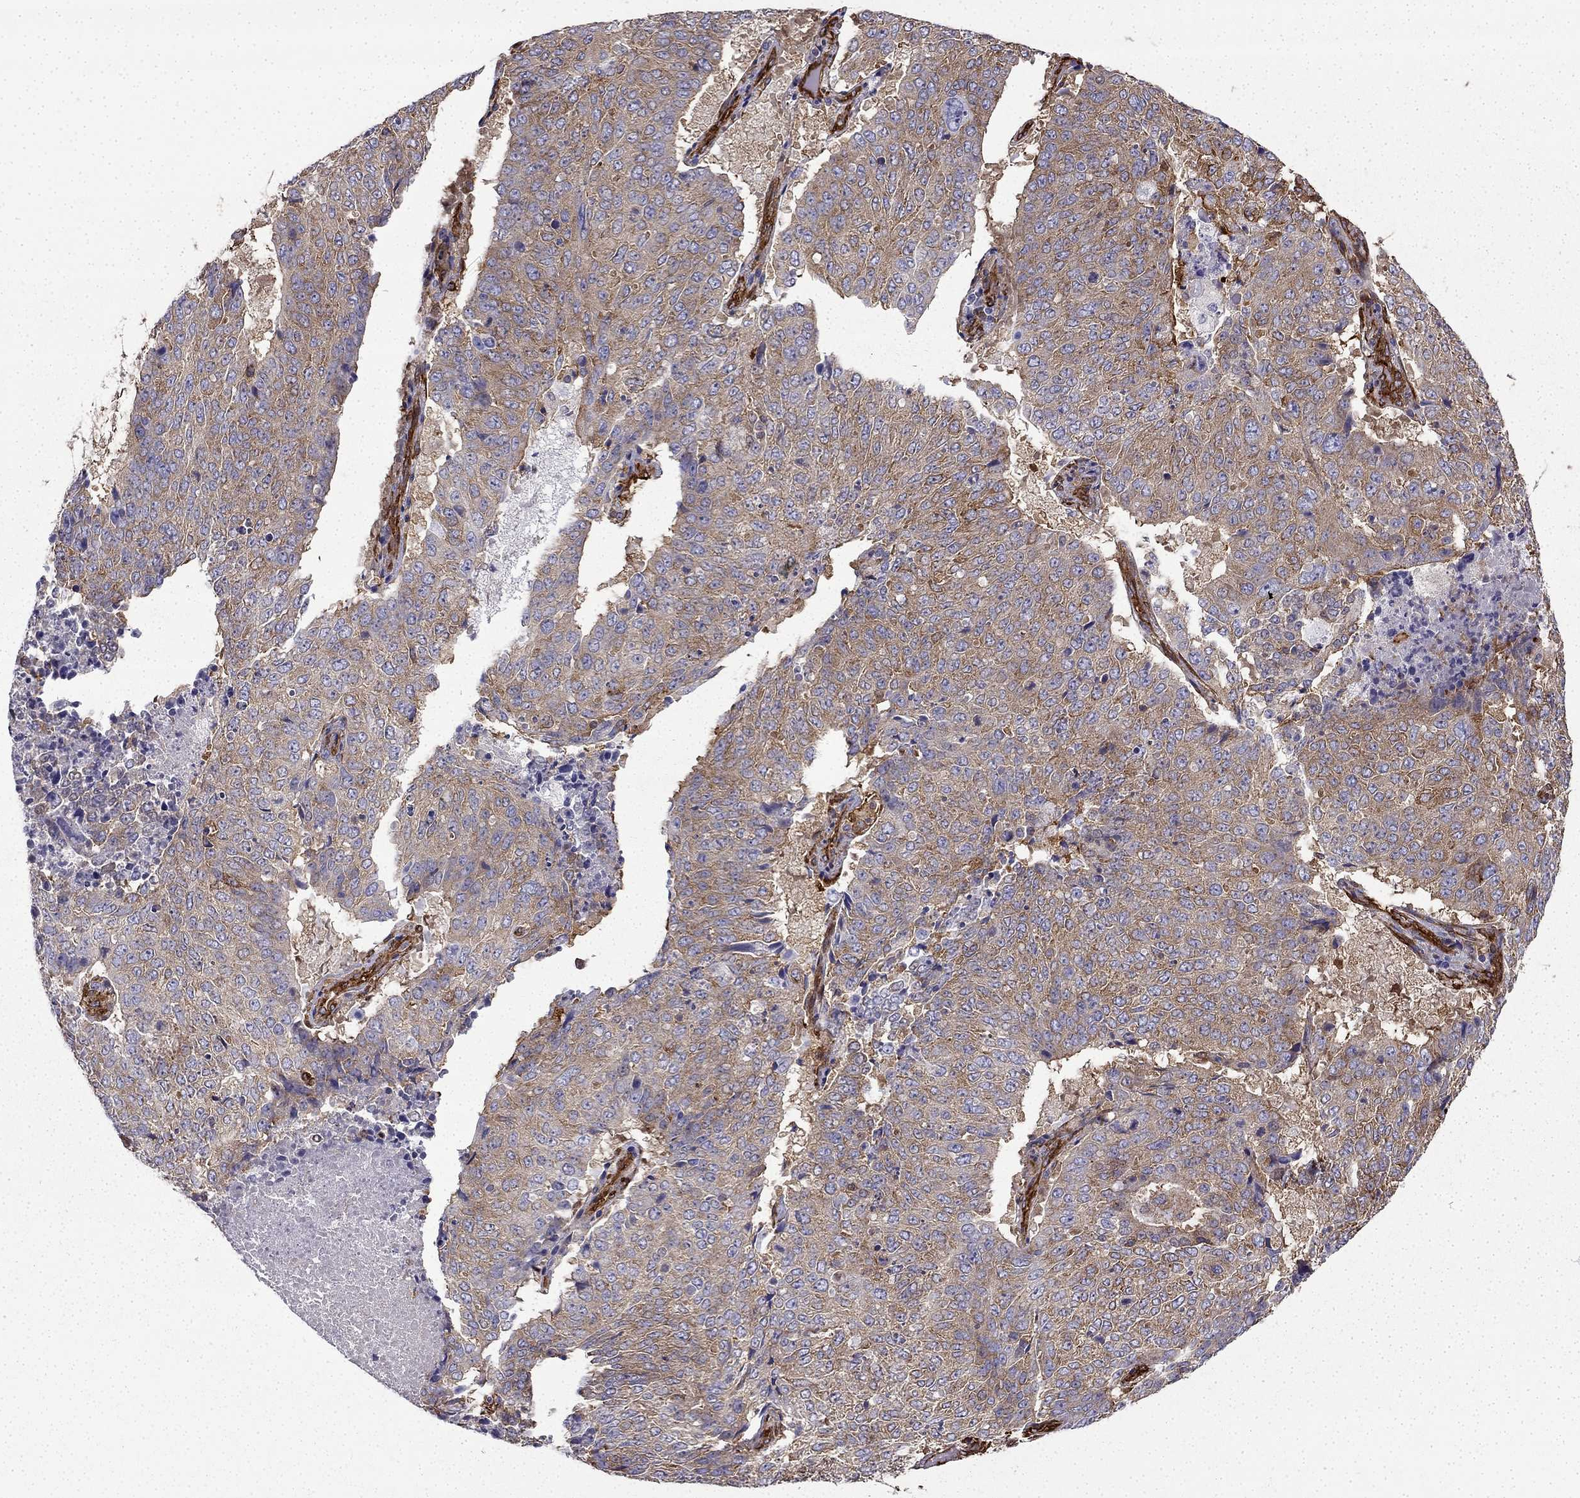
{"staining": {"intensity": "weak", "quantity": "25%-75%", "location": "cytoplasmic/membranous"}, "tissue": "lung cancer", "cell_type": "Tumor cells", "image_type": "cancer", "snomed": [{"axis": "morphology", "description": "Normal tissue, NOS"}, {"axis": "morphology", "description": "Squamous cell carcinoma, NOS"}, {"axis": "topography", "description": "Bronchus"}, {"axis": "topography", "description": "Lung"}], "caption": "A brown stain shows weak cytoplasmic/membranous staining of a protein in lung cancer (squamous cell carcinoma) tumor cells.", "gene": "MAP4", "patient": {"sex": "male", "age": 64}}